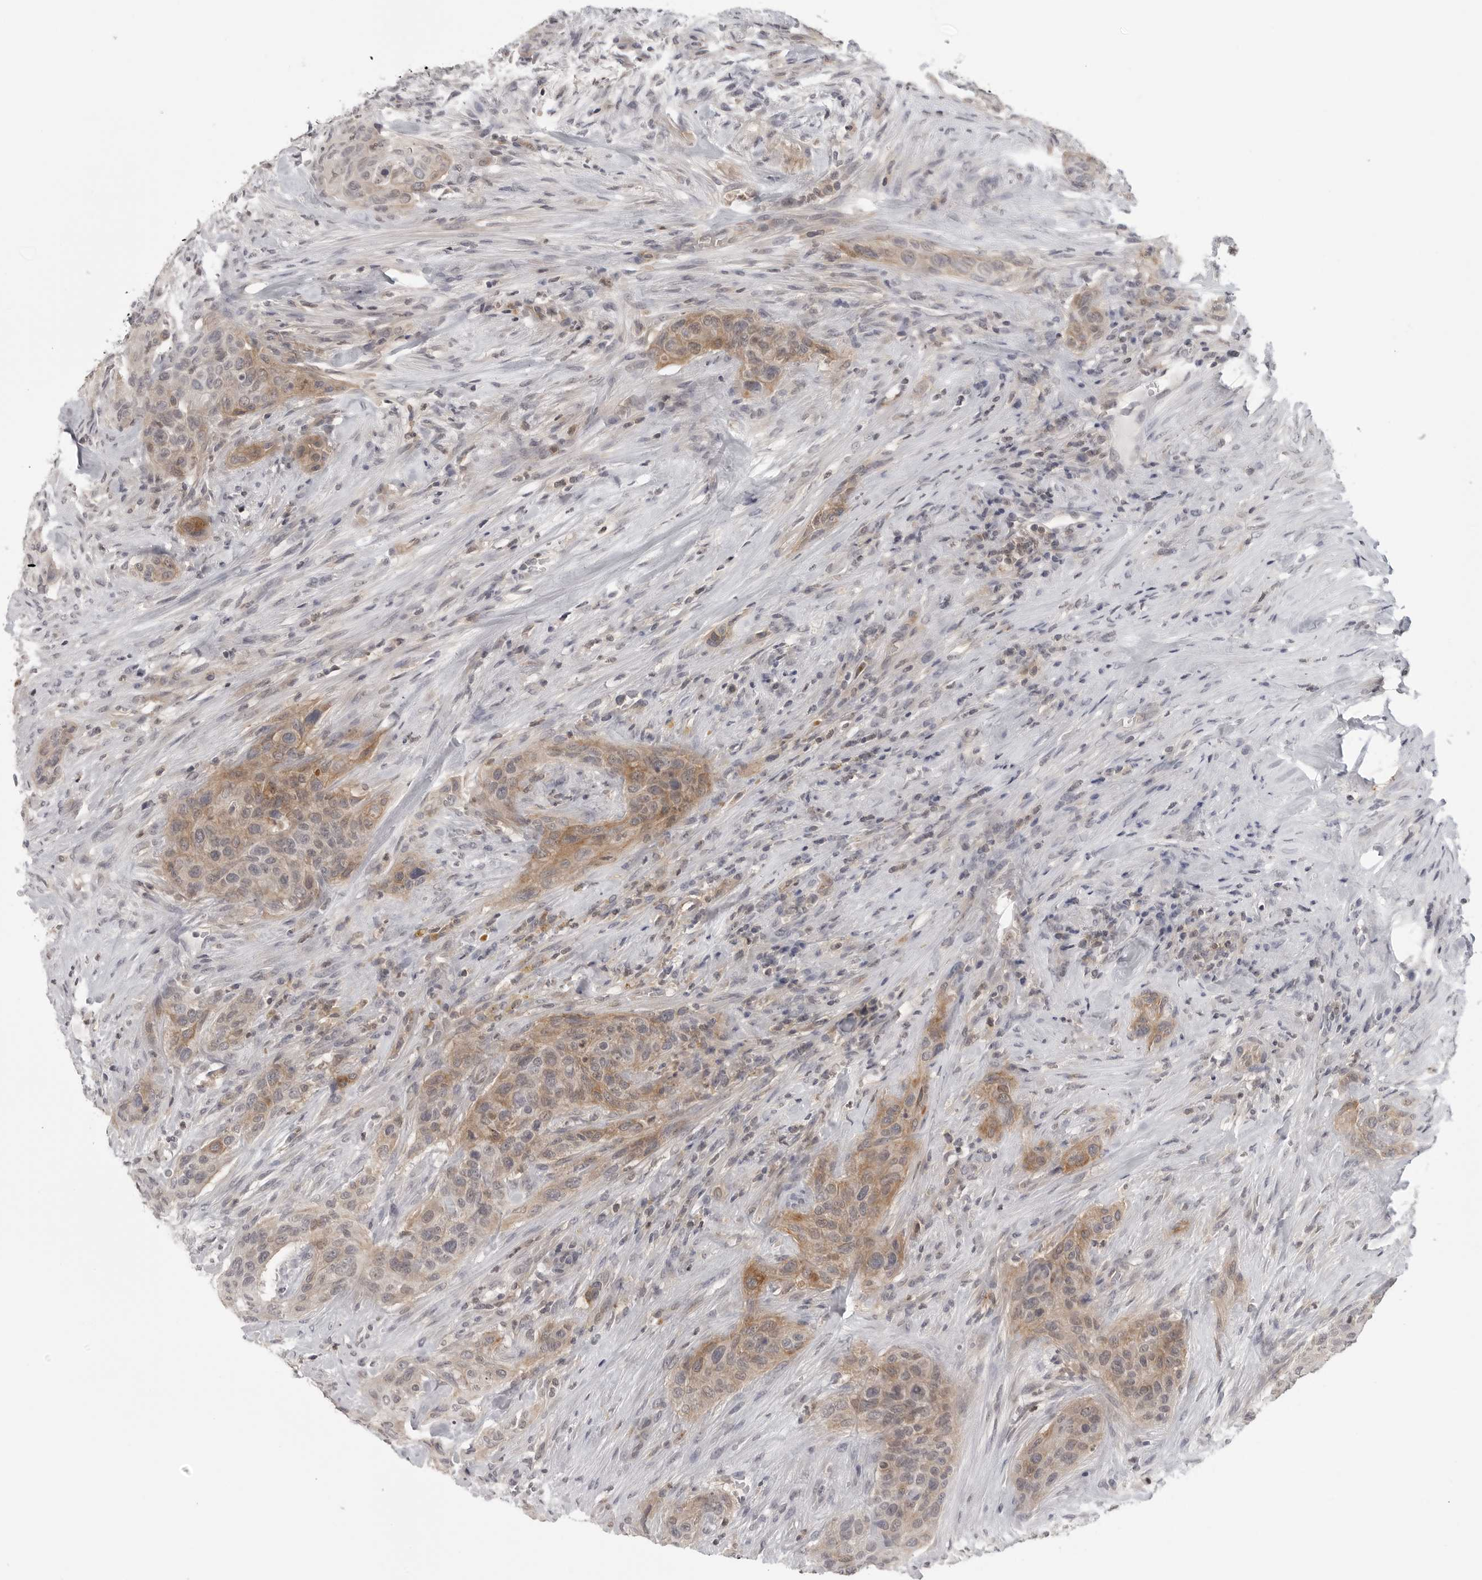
{"staining": {"intensity": "moderate", "quantity": ">75%", "location": "cytoplasmic/membranous"}, "tissue": "urothelial cancer", "cell_type": "Tumor cells", "image_type": "cancer", "snomed": [{"axis": "morphology", "description": "Urothelial carcinoma, High grade"}, {"axis": "topography", "description": "Urinary bladder"}], "caption": "A brown stain shows moderate cytoplasmic/membranous positivity of a protein in high-grade urothelial carcinoma tumor cells. Nuclei are stained in blue.", "gene": "IFNGR1", "patient": {"sex": "male", "age": 35}}